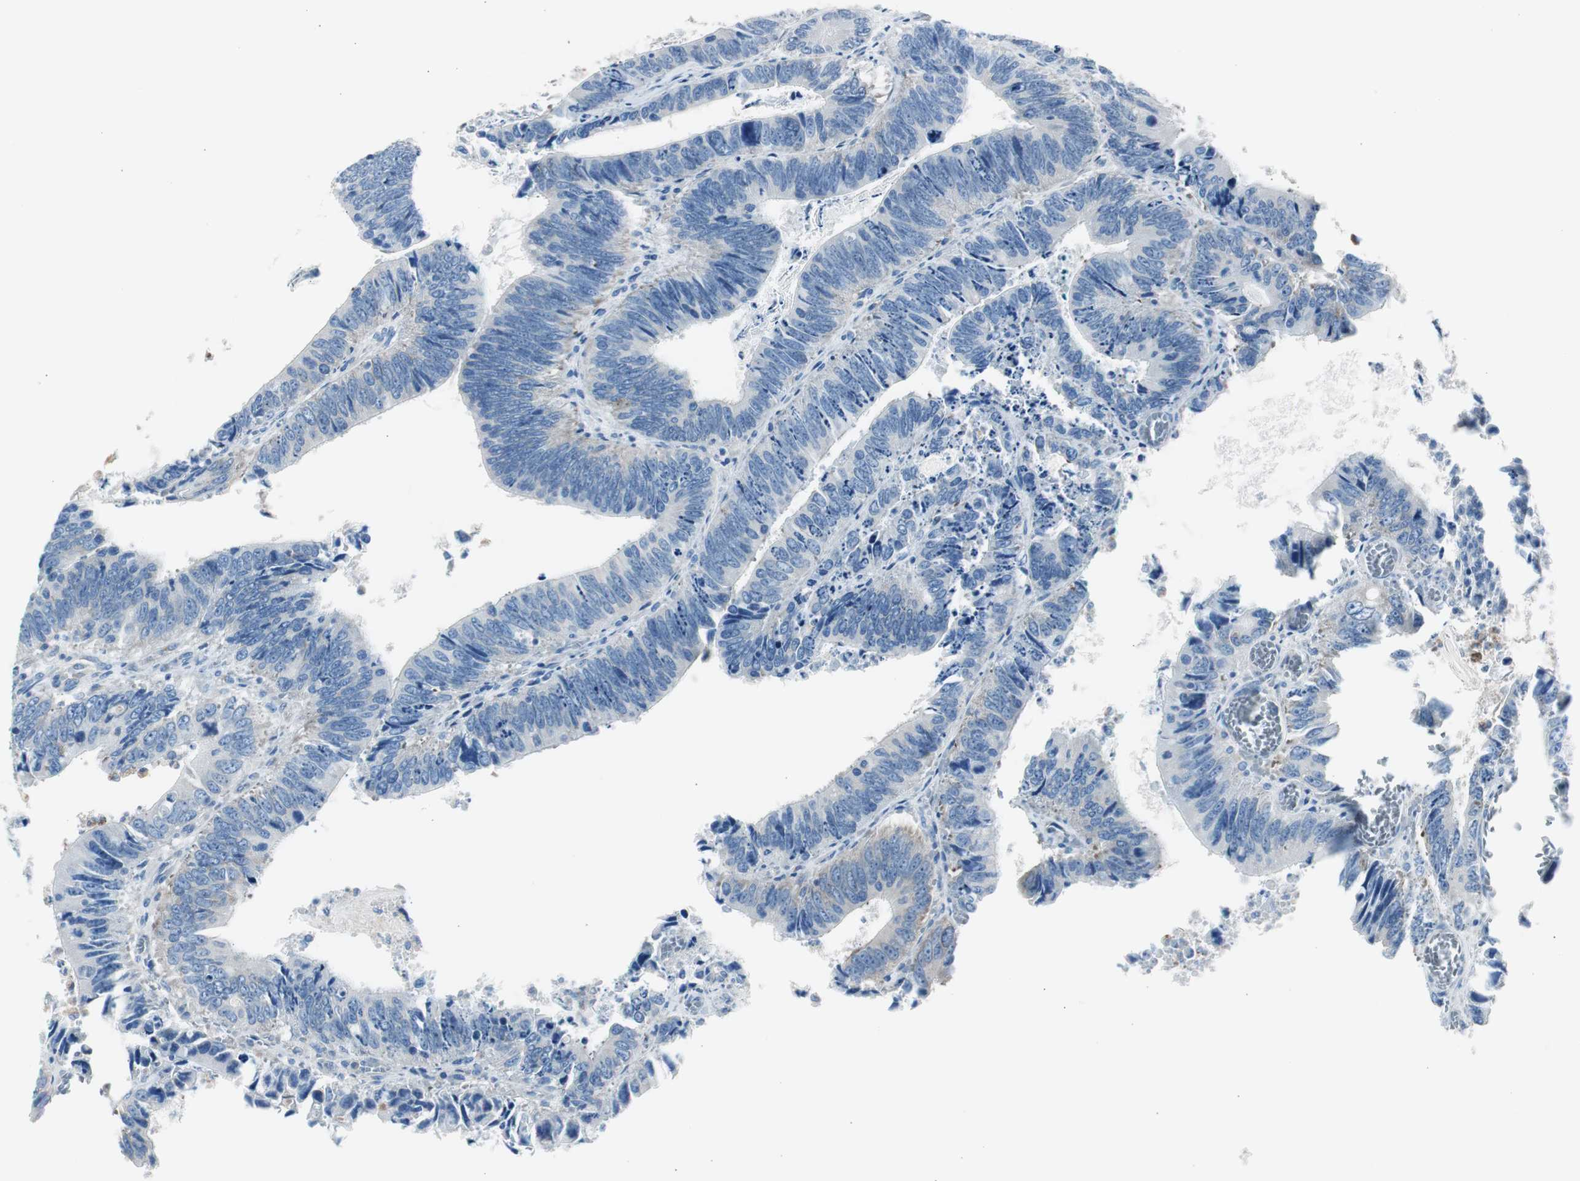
{"staining": {"intensity": "negative", "quantity": "none", "location": "none"}, "tissue": "colorectal cancer", "cell_type": "Tumor cells", "image_type": "cancer", "snomed": [{"axis": "morphology", "description": "Adenocarcinoma, NOS"}, {"axis": "topography", "description": "Colon"}], "caption": "IHC histopathology image of adenocarcinoma (colorectal) stained for a protein (brown), which reveals no positivity in tumor cells.", "gene": "RPS12", "patient": {"sex": "male", "age": 72}}